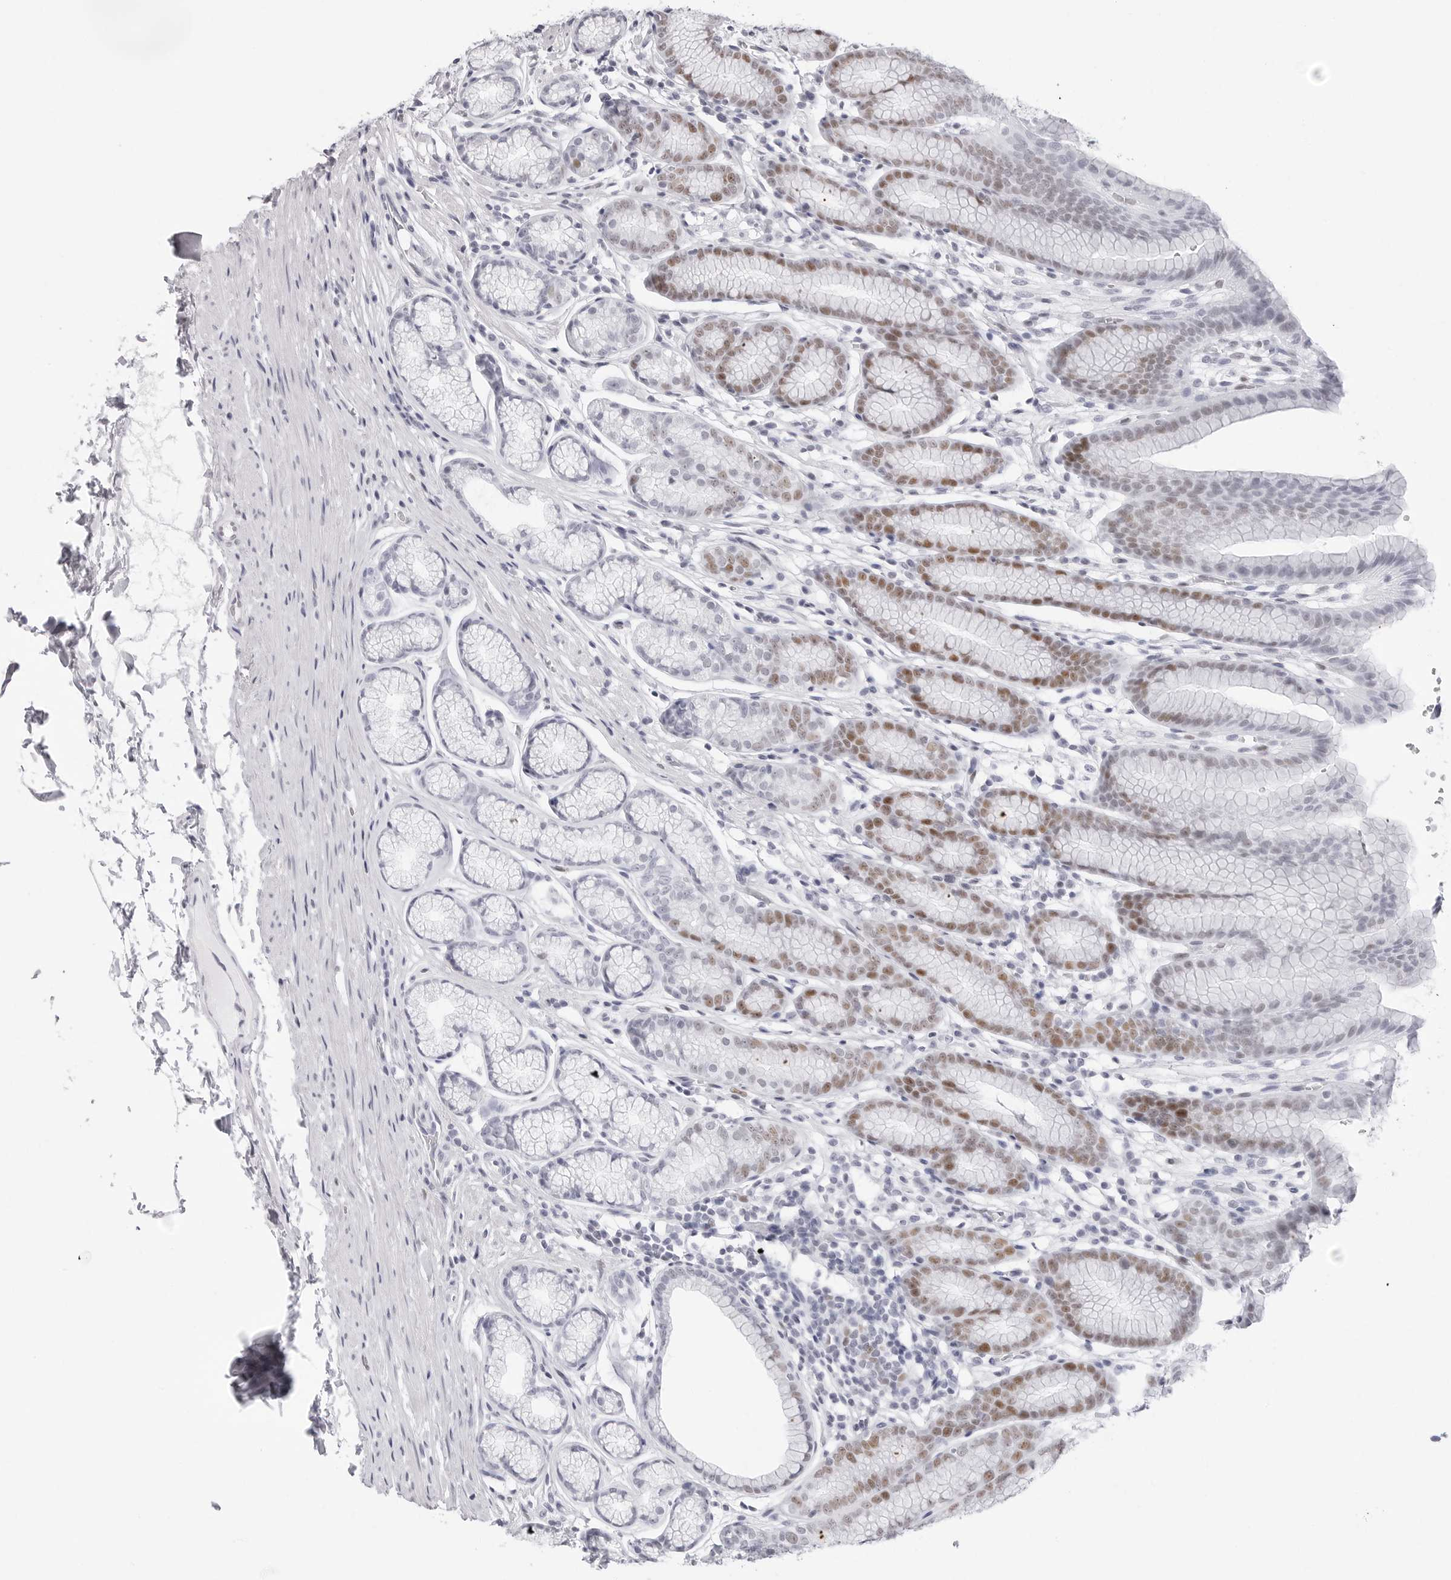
{"staining": {"intensity": "moderate", "quantity": "<25%", "location": "nuclear"}, "tissue": "stomach", "cell_type": "Glandular cells", "image_type": "normal", "snomed": [{"axis": "morphology", "description": "Normal tissue, NOS"}, {"axis": "topography", "description": "Stomach"}], "caption": "High-magnification brightfield microscopy of unremarkable stomach stained with DAB (brown) and counterstained with hematoxylin (blue). glandular cells exhibit moderate nuclear positivity is identified in about<25% of cells.", "gene": "NASP", "patient": {"sex": "male", "age": 42}}